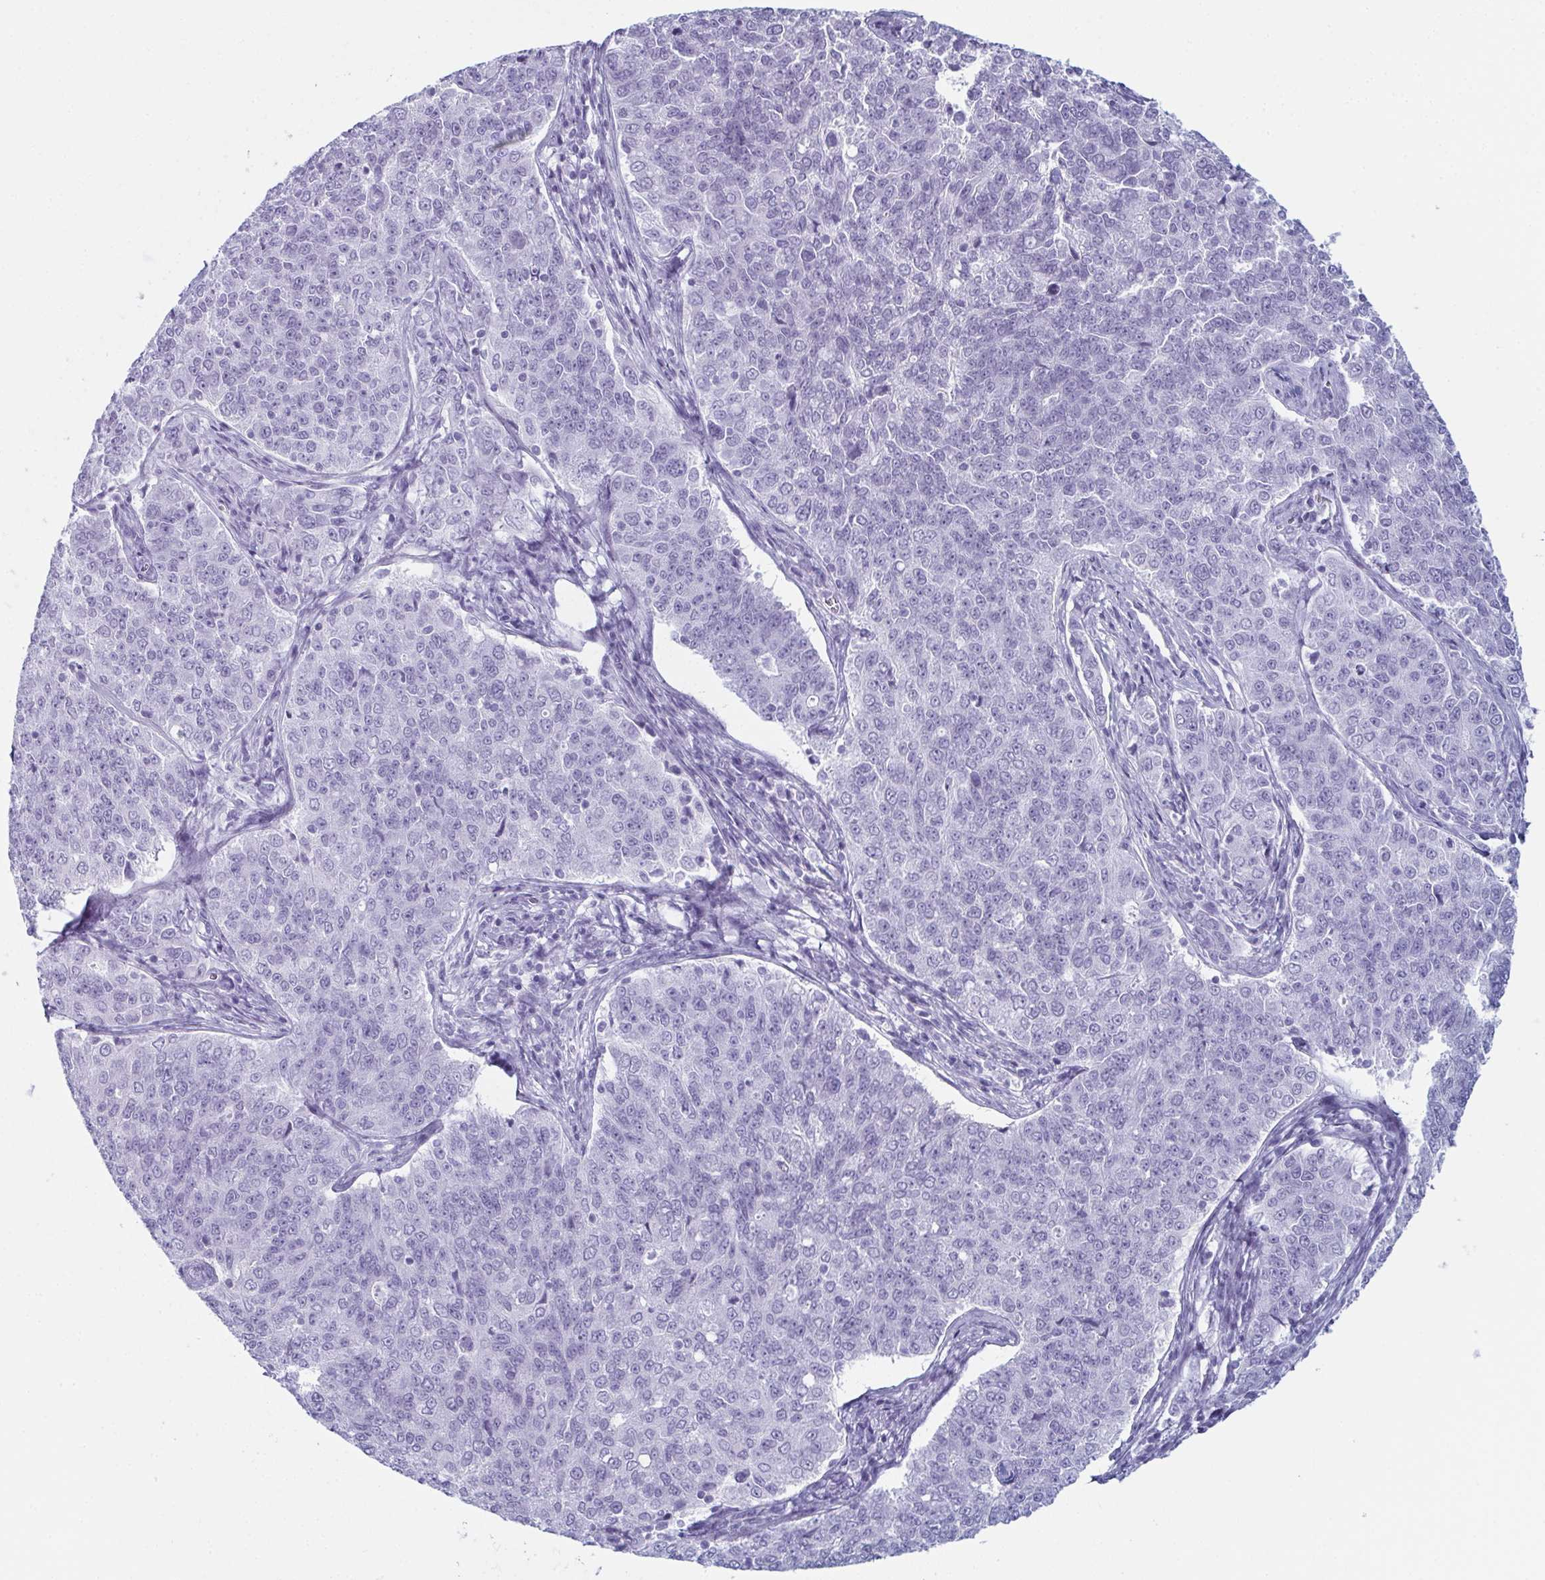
{"staining": {"intensity": "negative", "quantity": "none", "location": "none"}, "tissue": "endometrial cancer", "cell_type": "Tumor cells", "image_type": "cancer", "snomed": [{"axis": "morphology", "description": "Adenocarcinoma, NOS"}, {"axis": "topography", "description": "Endometrium"}], "caption": "Tumor cells are negative for brown protein staining in adenocarcinoma (endometrial). The staining was performed using DAB (3,3'-diaminobenzidine) to visualize the protein expression in brown, while the nuclei were stained in blue with hematoxylin (Magnification: 20x).", "gene": "ENKUR", "patient": {"sex": "female", "age": 43}}